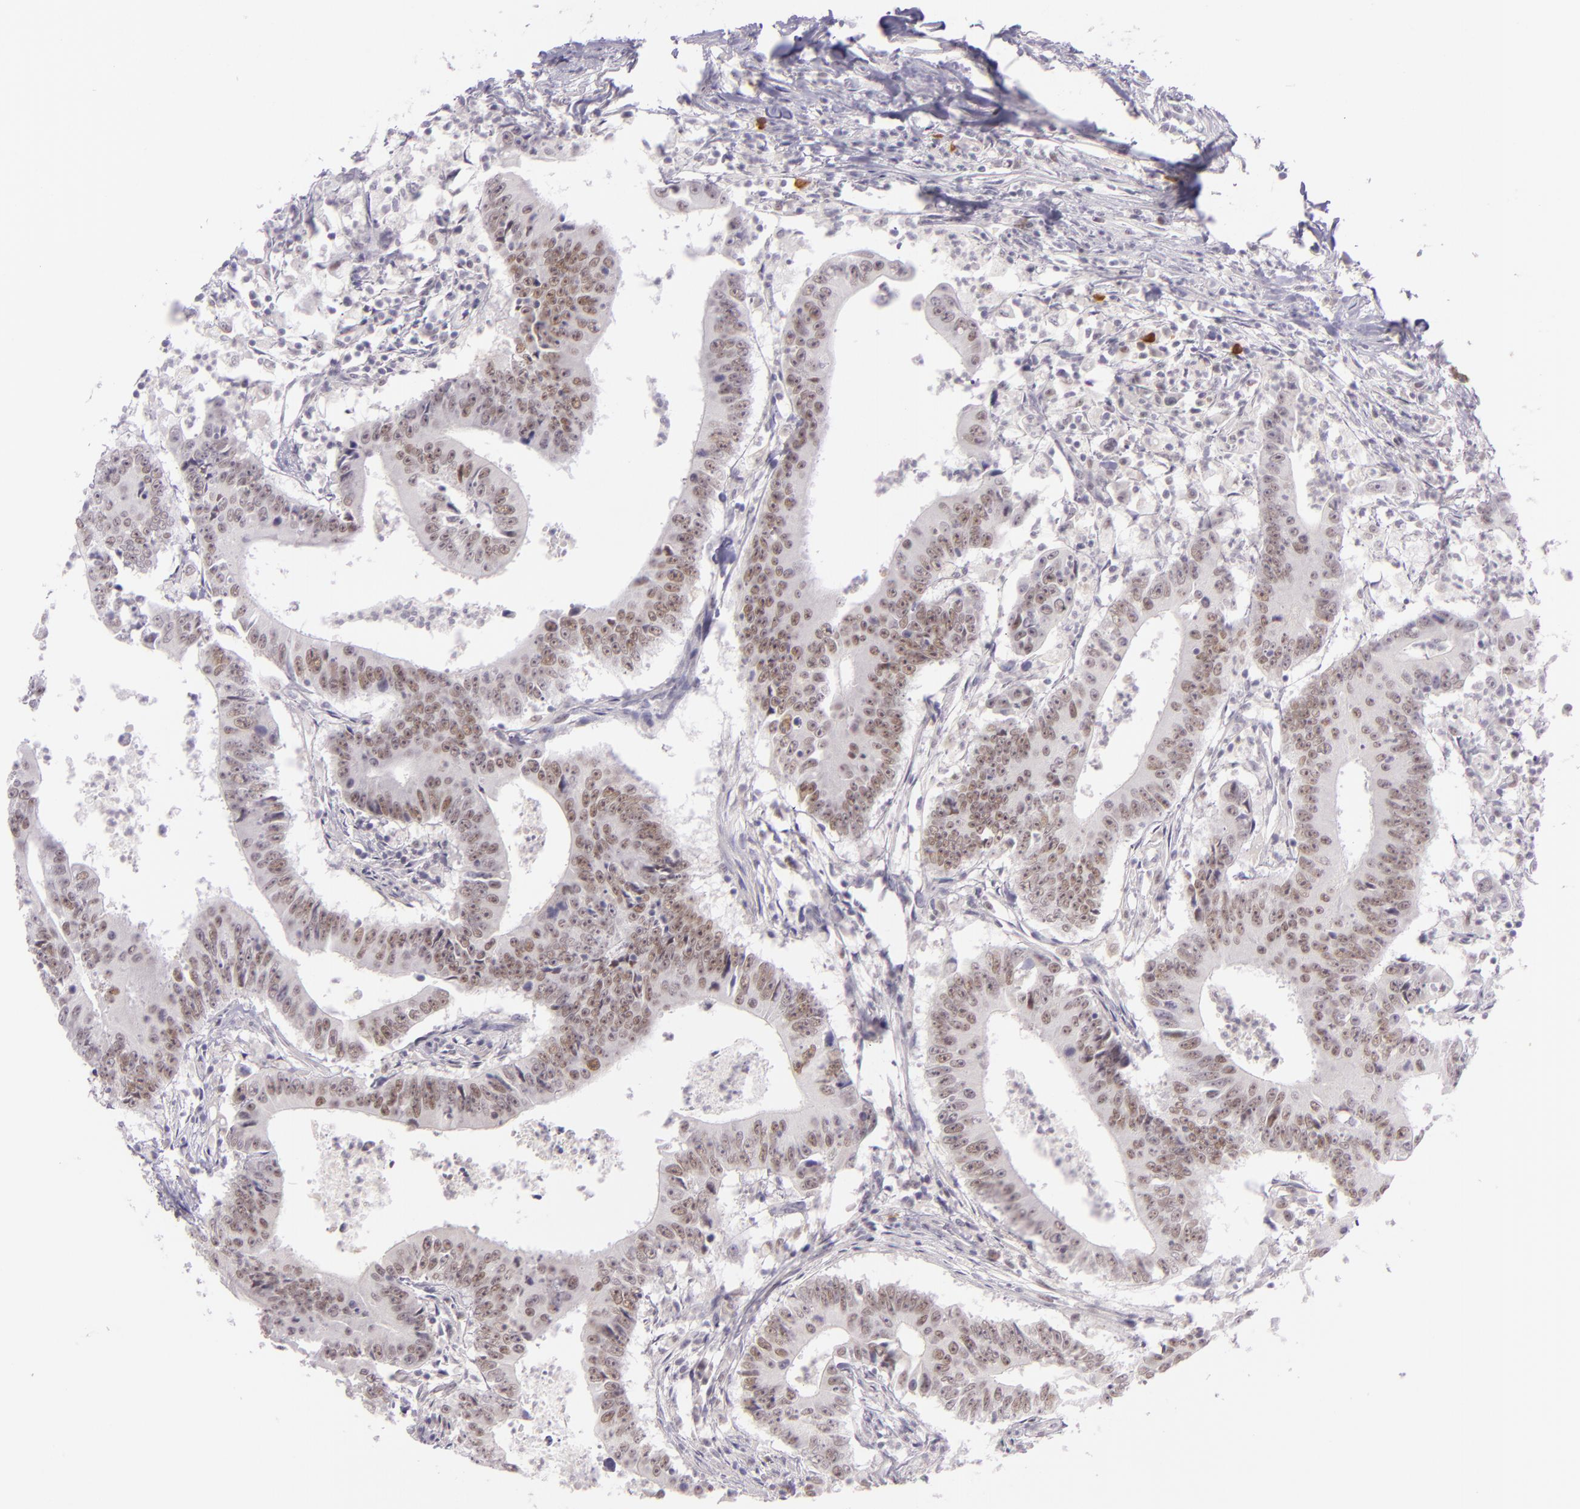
{"staining": {"intensity": "weak", "quantity": "25%-75%", "location": "nuclear"}, "tissue": "colorectal cancer", "cell_type": "Tumor cells", "image_type": "cancer", "snomed": [{"axis": "morphology", "description": "Adenocarcinoma, NOS"}, {"axis": "topography", "description": "Colon"}], "caption": "Colorectal adenocarcinoma was stained to show a protein in brown. There is low levels of weak nuclear staining in approximately 25%-75% of tumor cells.", "gene": "CHEK2", "patient": {"sex": "male", "age": 55}}